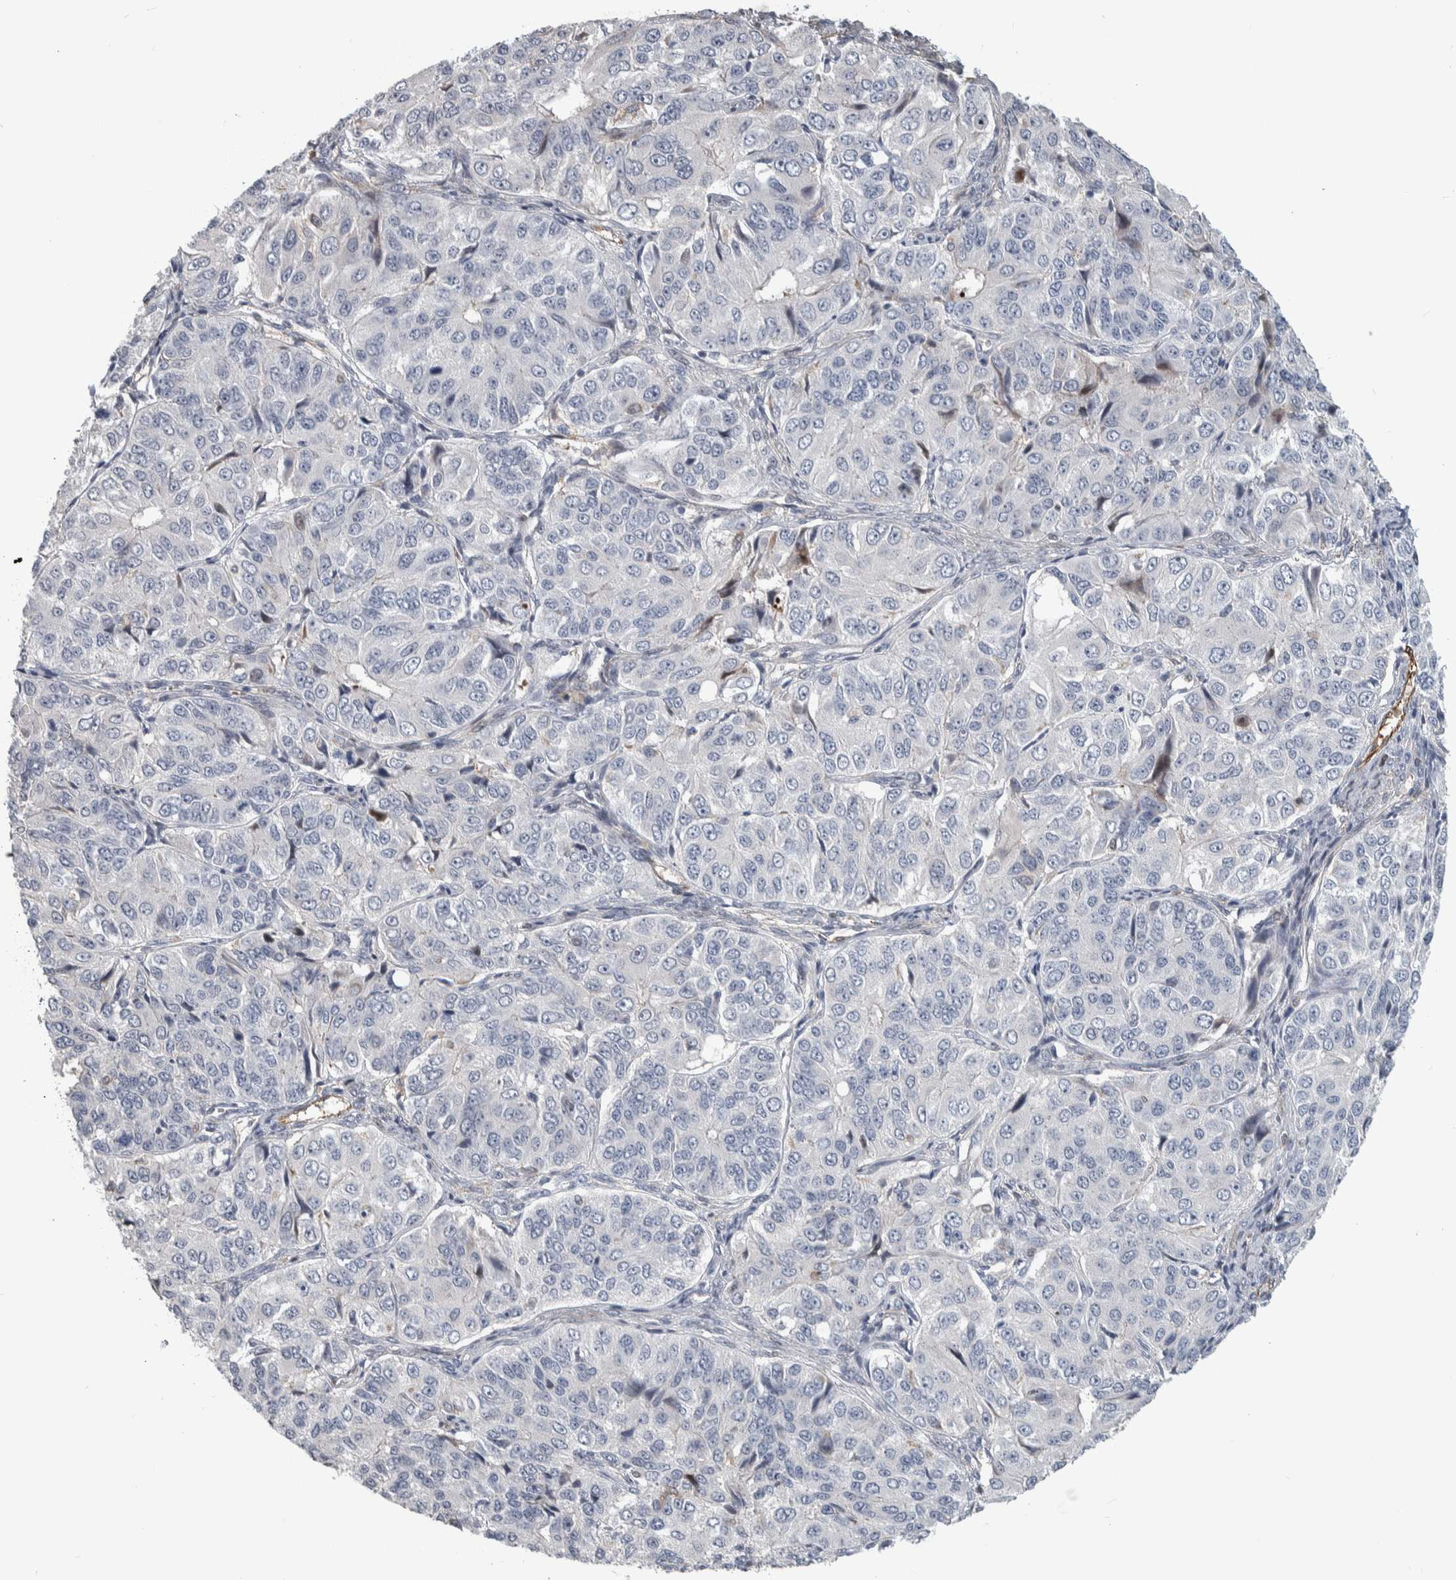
{"staining": {"intensity": "negative", "quantity": "none", "location": "none"}, "tissue": "ovarian cancer", "cell_type": "Tumor cells", "image_type": "cancer", "snomed": [{"axis": "morphology", "description": "Carcinoma, endometroid"}, {"axis": "topography", "description": "Ovary"}], "caption": "DAB (3,3'-diaminobenzidine) immunohistochemical staining of human ovarian cancer (endometroid carcinoma) reveals no significant staining in tumor cells. (DAB IHC visualized using brightfield microscopy, high magnification).", "gene": "MSL1", "patient": {"sex": "female", "age": 51}}